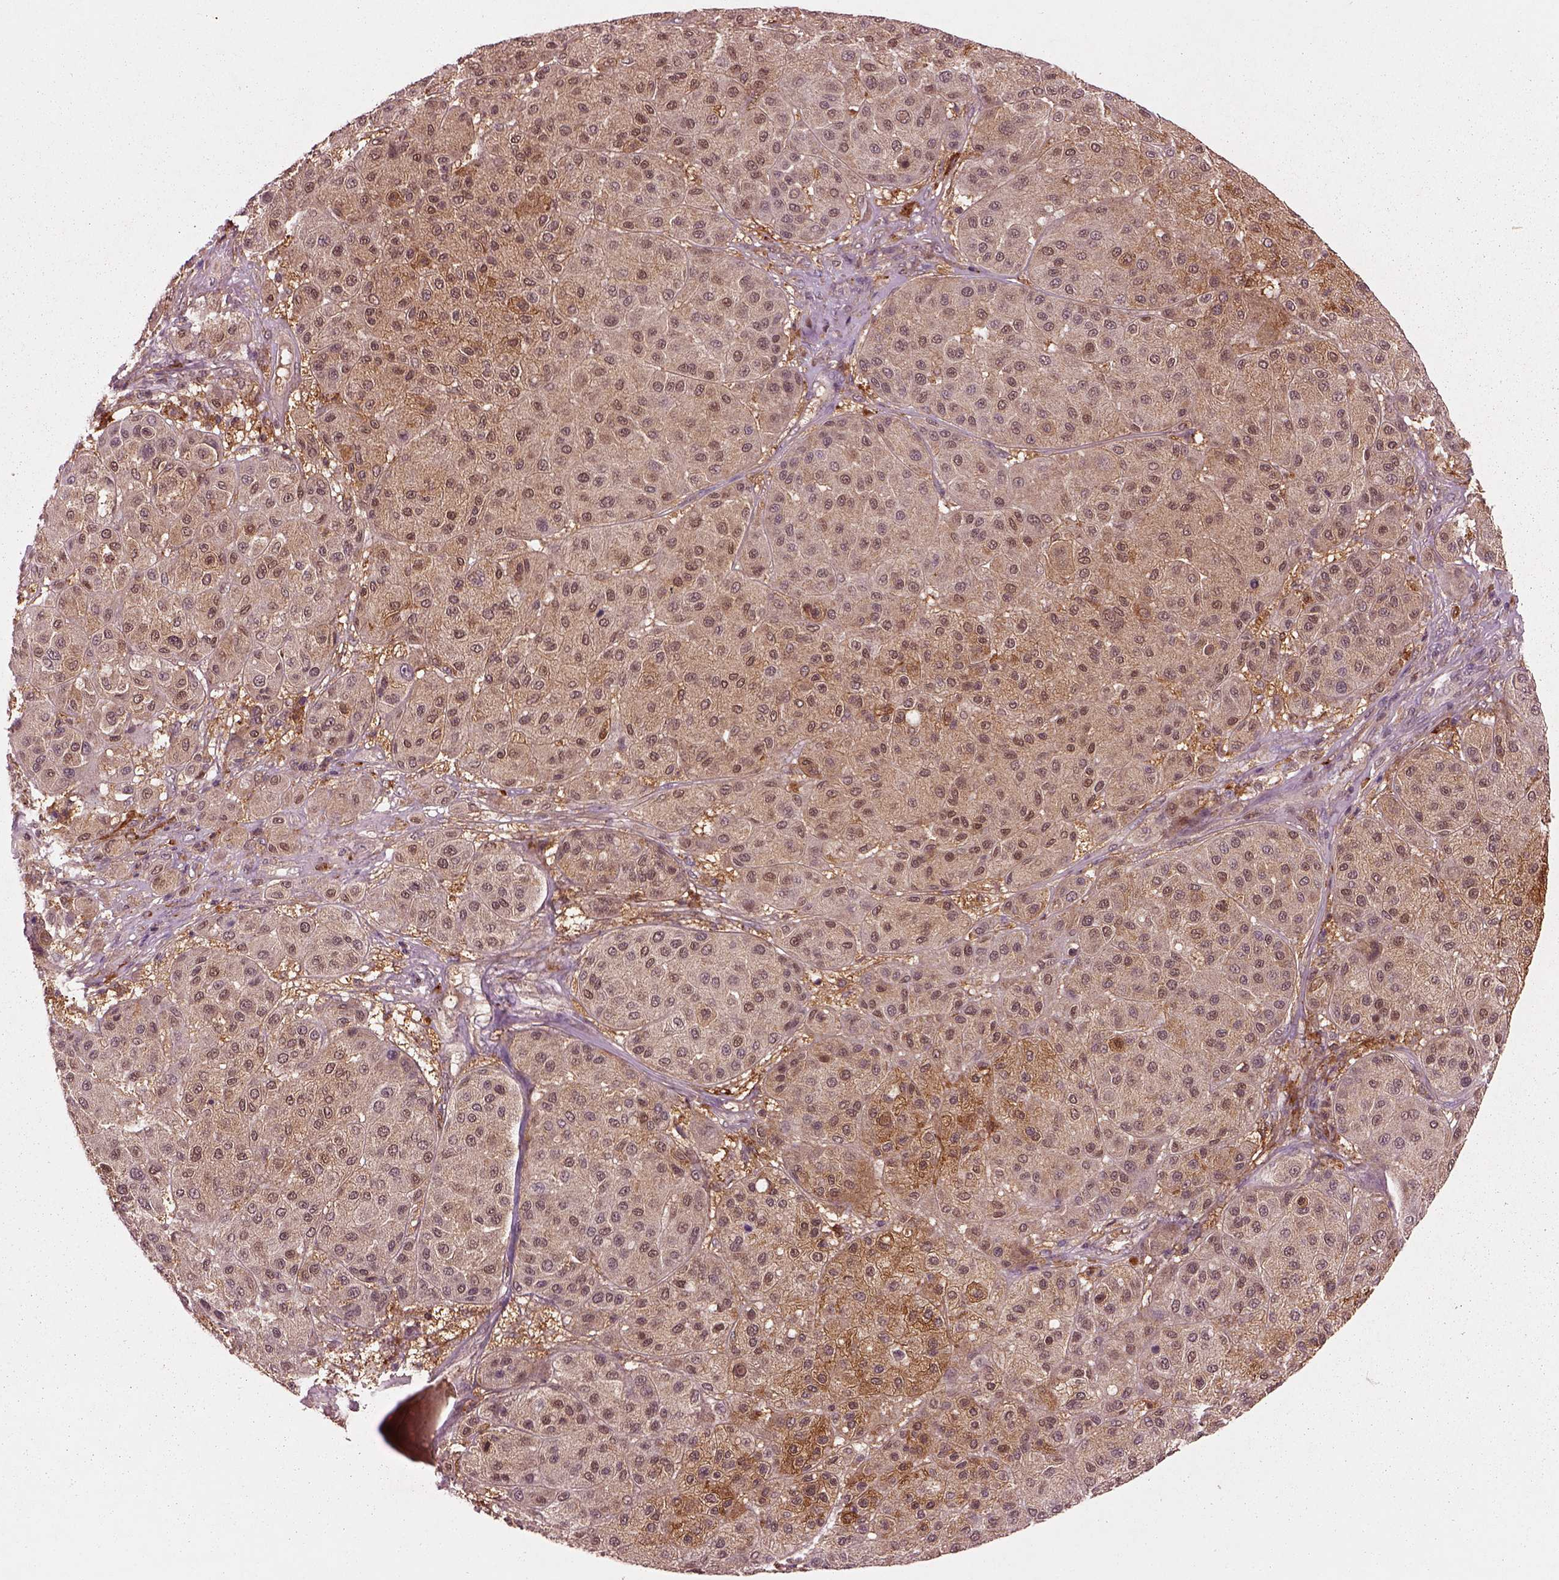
{"staining": {"intensity": "moderate", "quantity": ">75%", "location": "cytoplasmic/membranous"}, "tissue": "melanoma", "cell_type": "Tumor cells", "image_type": "cancer", "snomed": [{"axis": "morphology", "description": "Malignant melanoma, Metastatic site"}, {"axis": "topography", "description": "Smooth muscle"}], "caption": "Malignant melanoma (metastatic site) tissue shows moderate cytoplasmic/membranous expression in about >75% of tumor cells", "gene": "MDP1", "patient": {"sex": "male", "age": 41}}